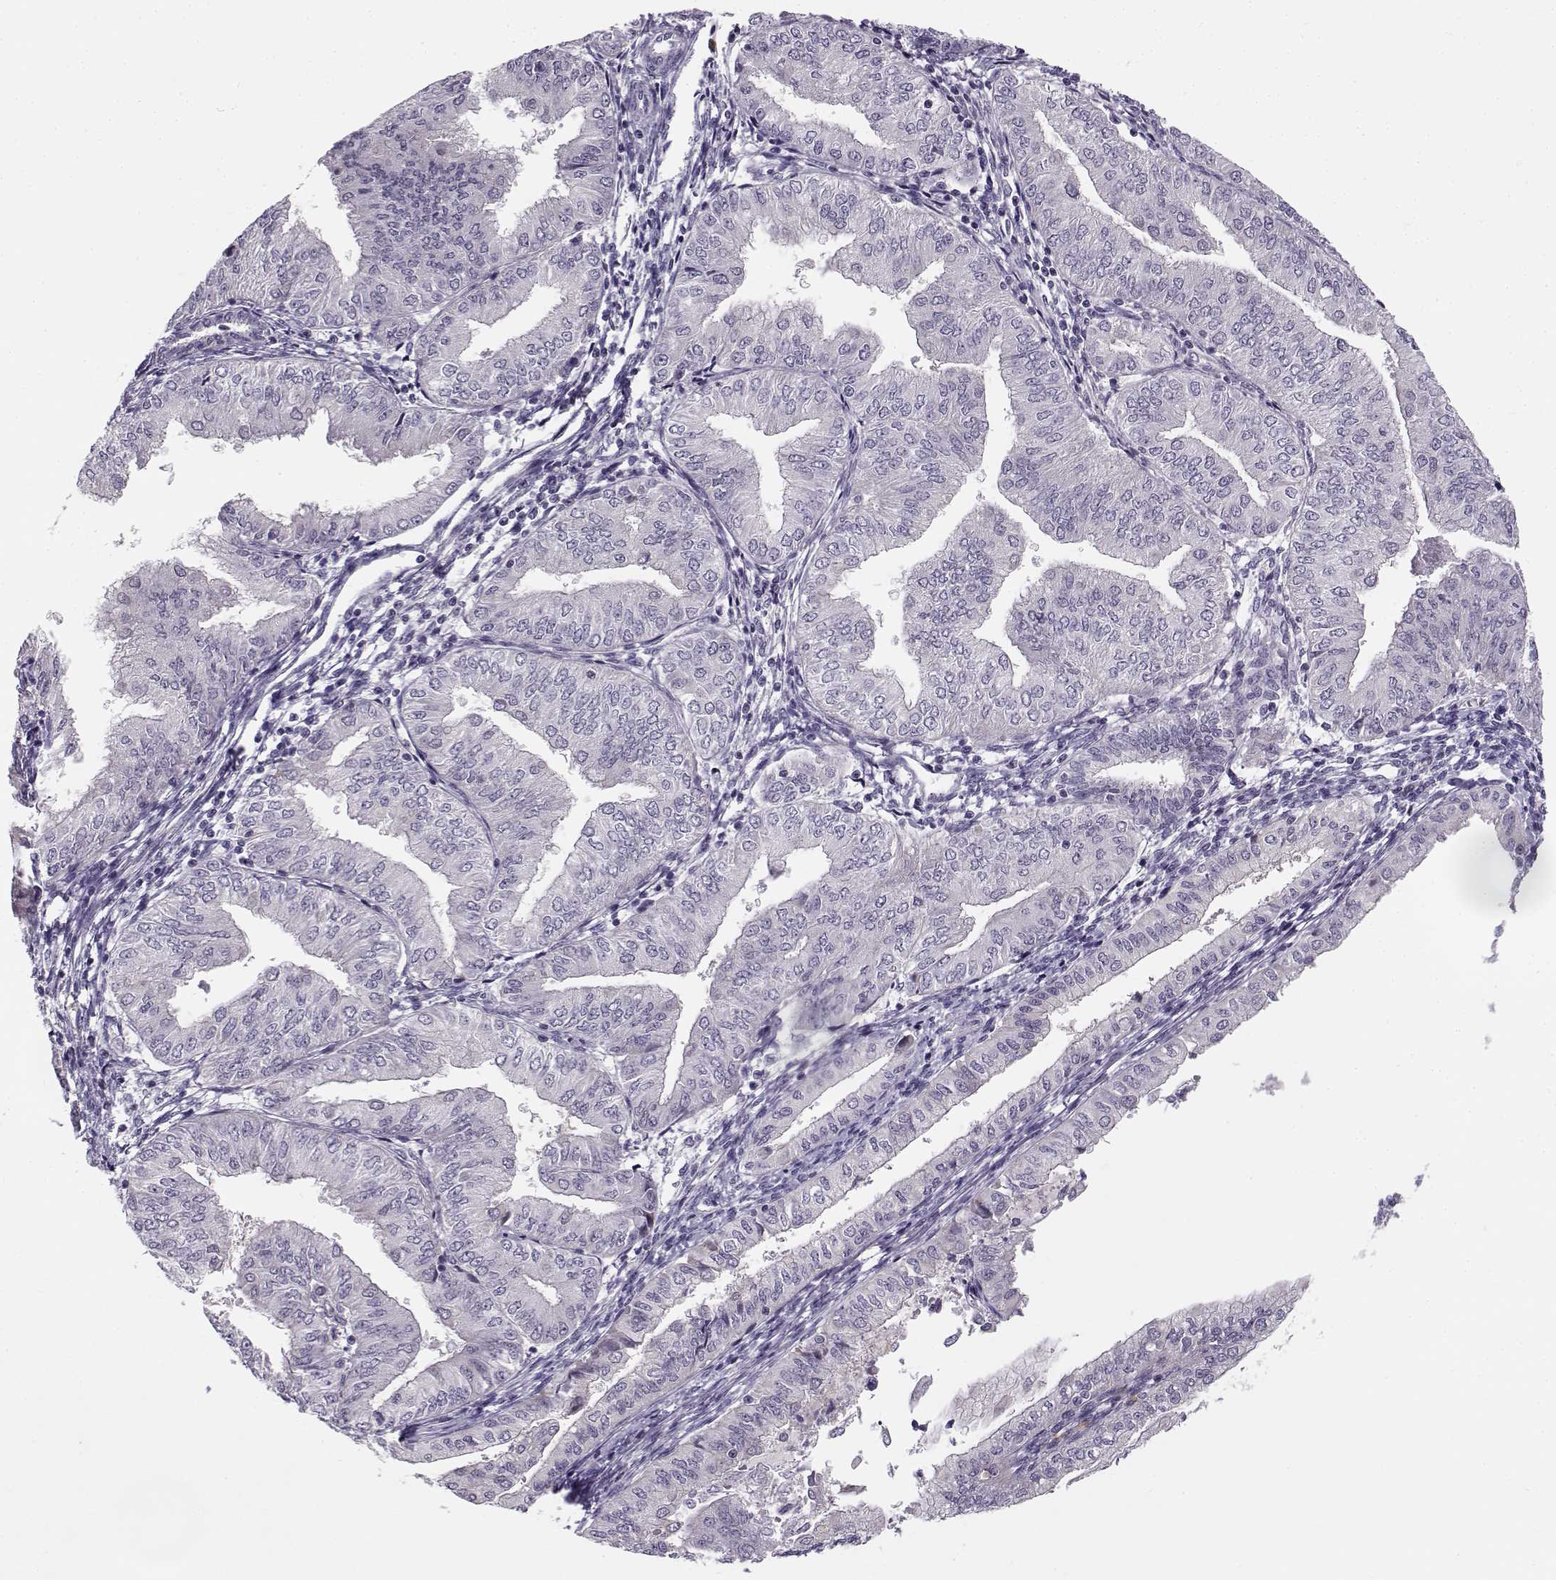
{"staining": {"intensity": "negative", "quantity": "none", "location": "none"}, "tissue": "endometrial cancer", "cell_type": "Tumor cells", "image_type": "cancer", "snomed": [{"axis": "morphology", "description": "Adenocarcinoma, NOS"}, {"axis": "topography", "description": "Endometrium"}], "caption": "Immunohistochemistry (IHC) of human endometrial cancer (adenocarcinoma) reveals no staining in tumor cells.", "gene": "DDX25", "patient": {"sex": "female", "age": 53}}